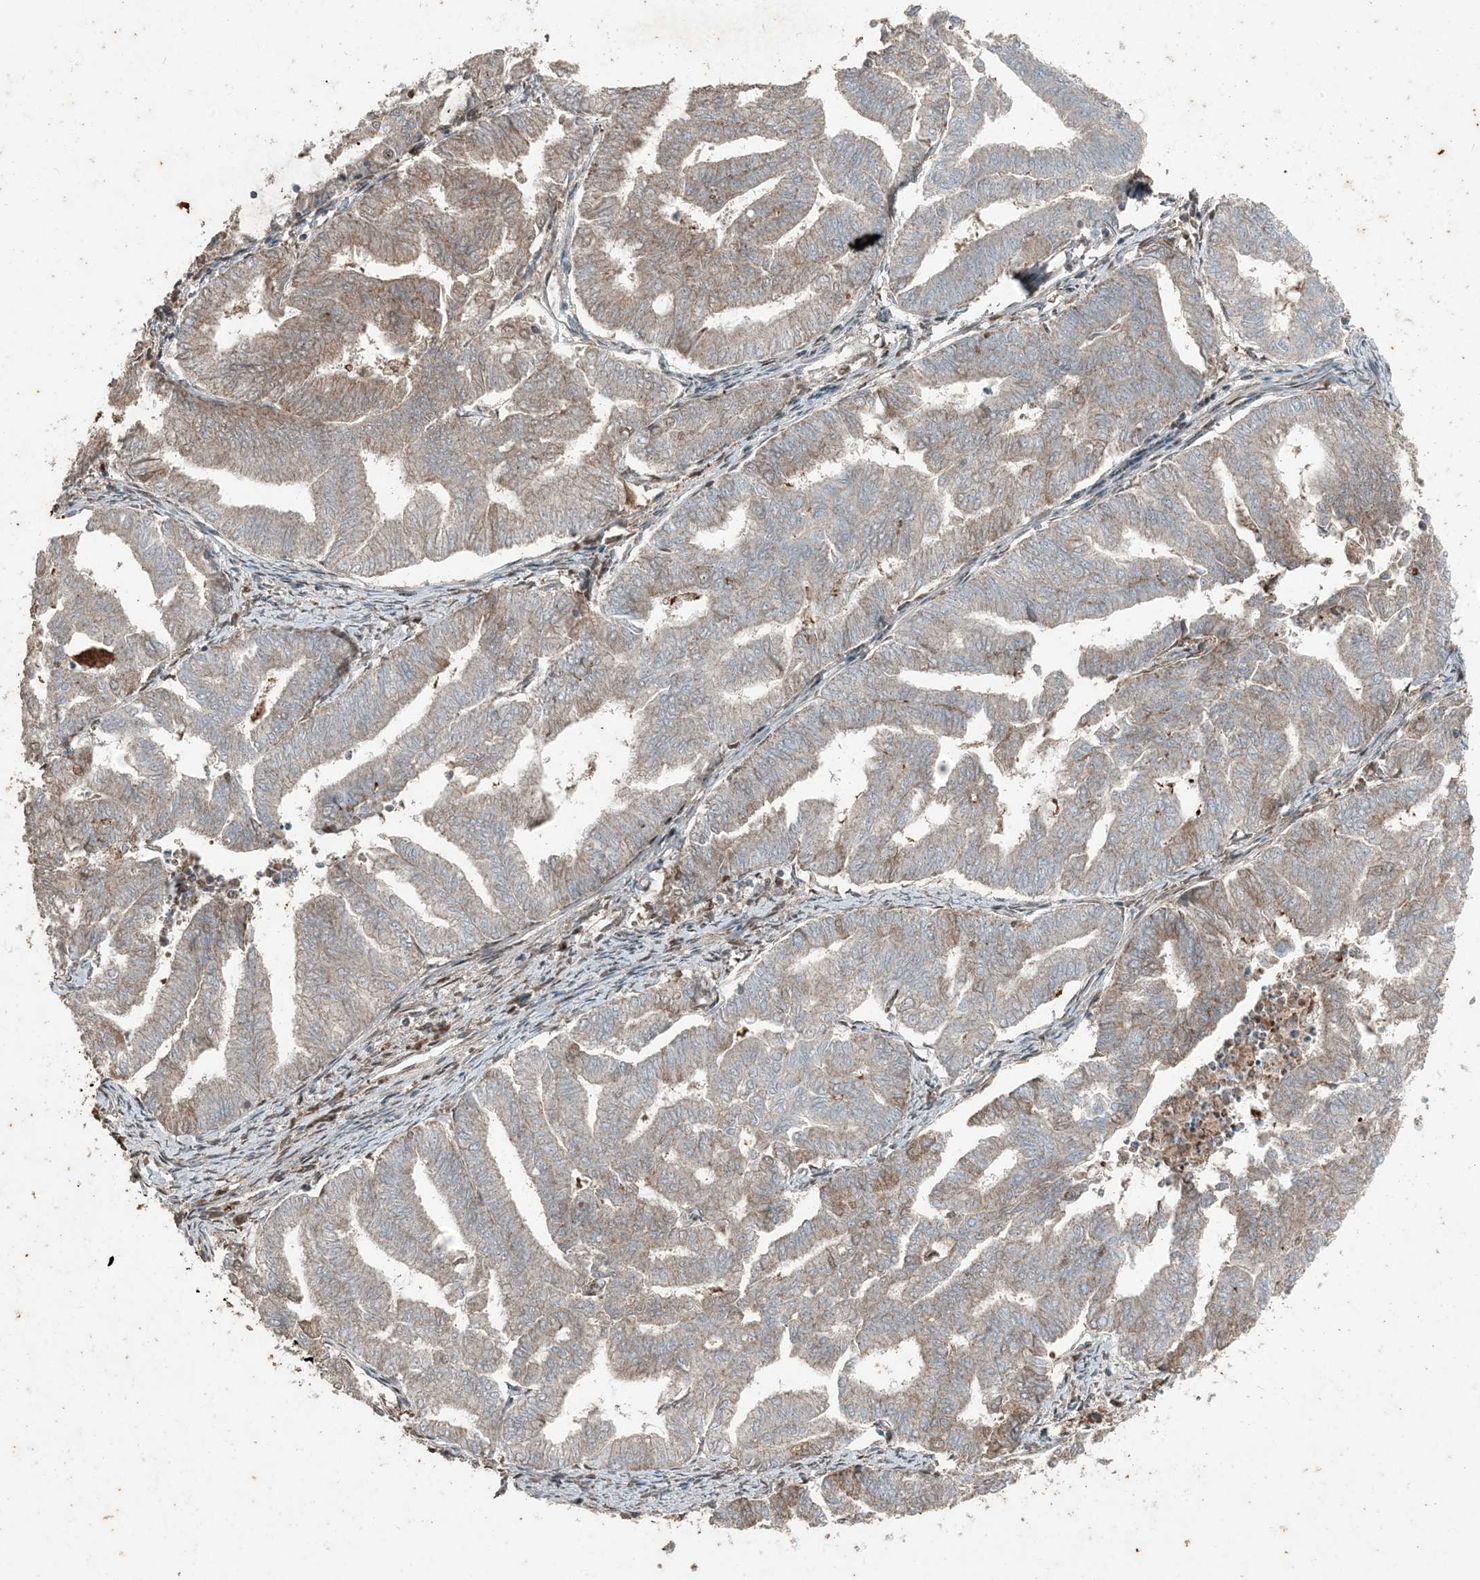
{"staining": {"intensity": "weak", "quantity": "25%-75%", "location": "cytoplasmic/membranous"}, "tissue": "endometrial cancer", "cell_type": "Tumor cells", "image_type": "cancer", "snomed": [{"axis": "morphology", "description": "Adenocarcinoma, NOS"}, {"axis": "topography", "description": "Endometrium"}], "caption": "A low amount of weak cytoplasmic/membranous positivity is seen in approximately 25%-75% of tumor cells in endometrial cancer tissue.", "gene": "TADA2B", "patient": {"sex": "female", "age": 79}}